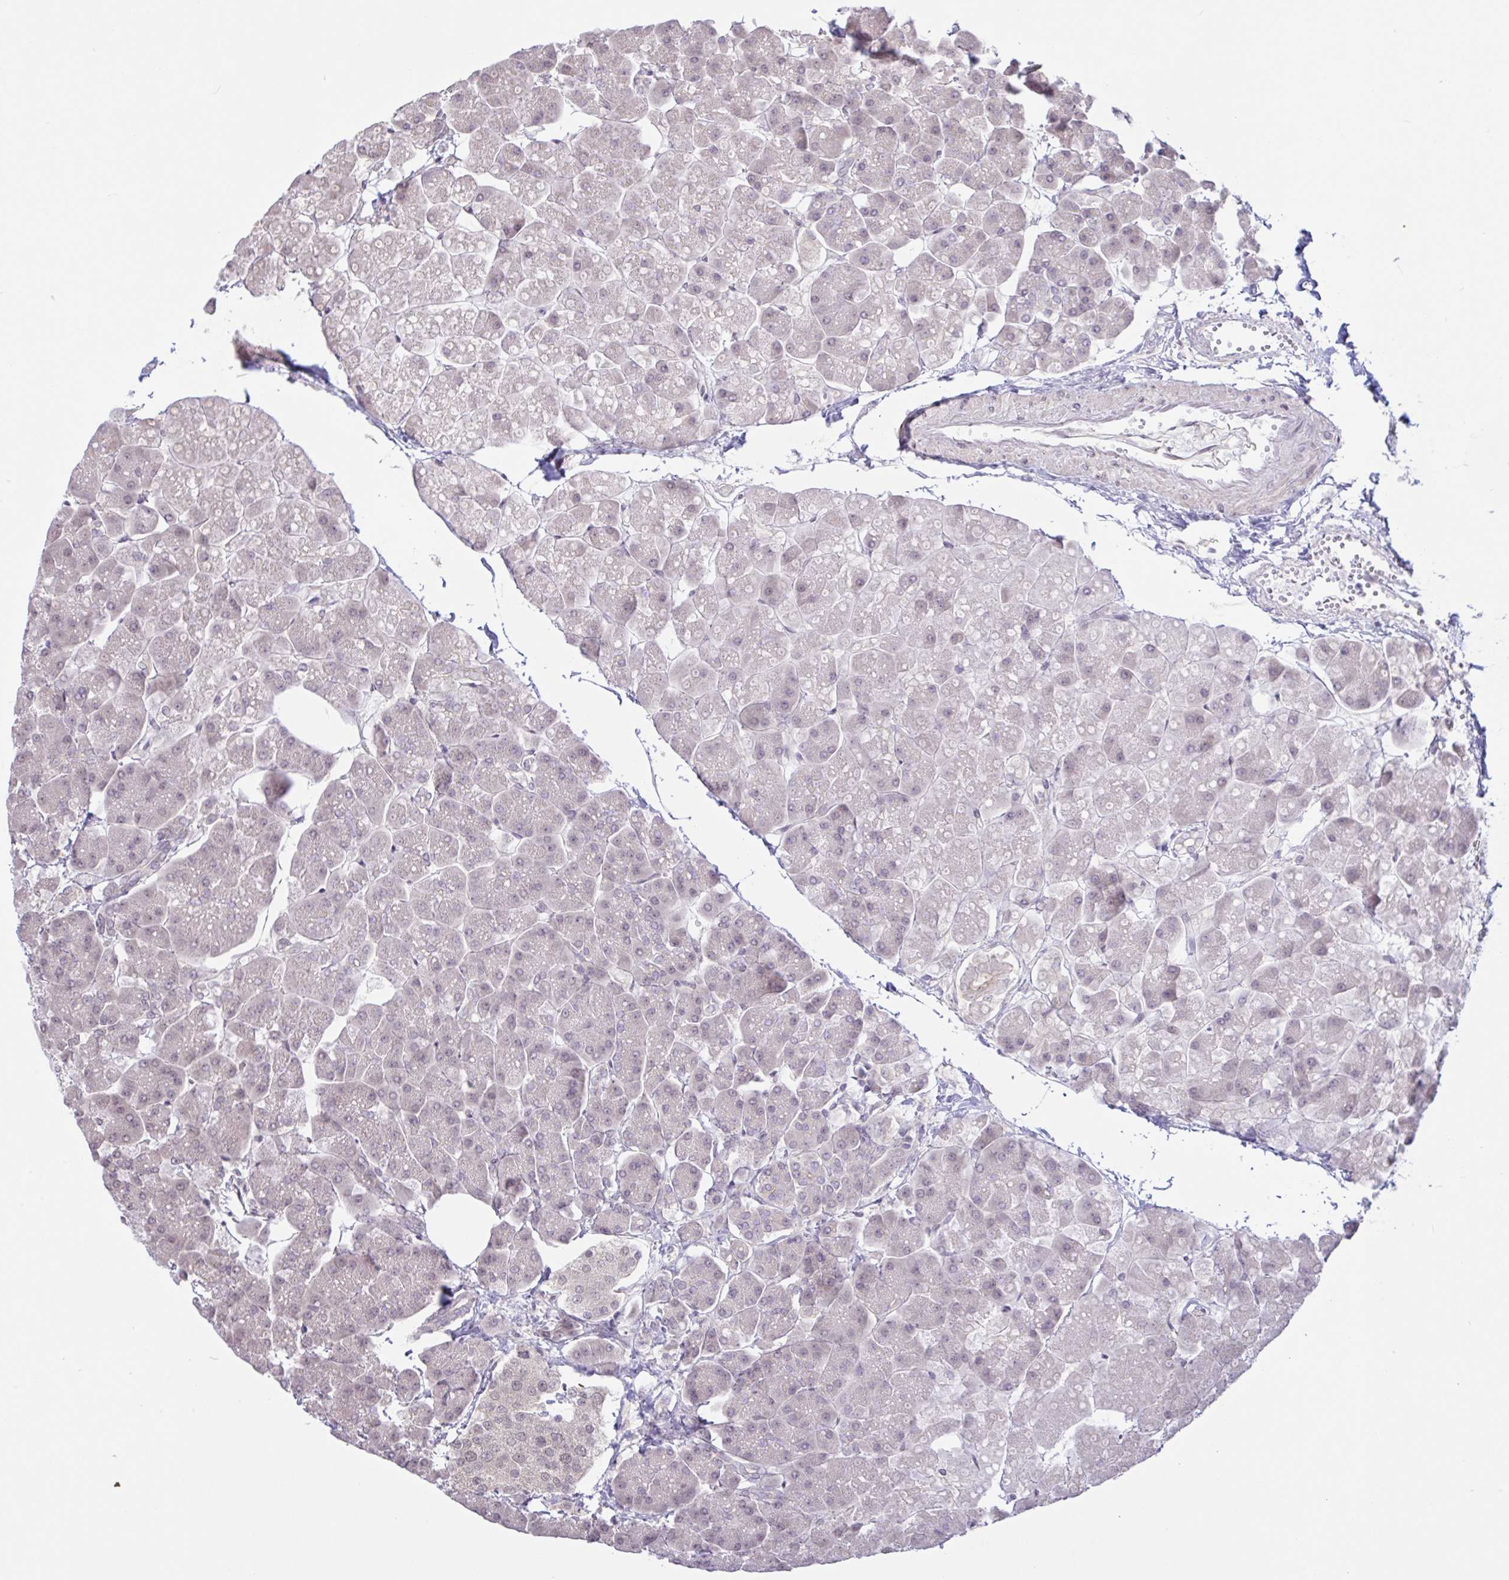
{"staining": {"intensity": "weak", "quantity": "<25%", "location": "nuclear"}, "tissue": "pancreas", "cell_type": "Exocrine glandular cells", "image_type": "normal", "snomed": [{"axis": "morphology", "description": "Normal tissue, NOS"}, {"axis": "topography", "description": "Pancreas"}, {"axis": "topography", "description": "Peripheral nerve tissue"}], "caption": "A high-resolution micrograph shows immunohistochemistry staining of benign pancreas, which shows no significant staining in exocrine glandular cells. (IHC, brightfield microscopy, high magnification).", "gene": "HYPK", "patient": {"sex": "male", "age": 54}}